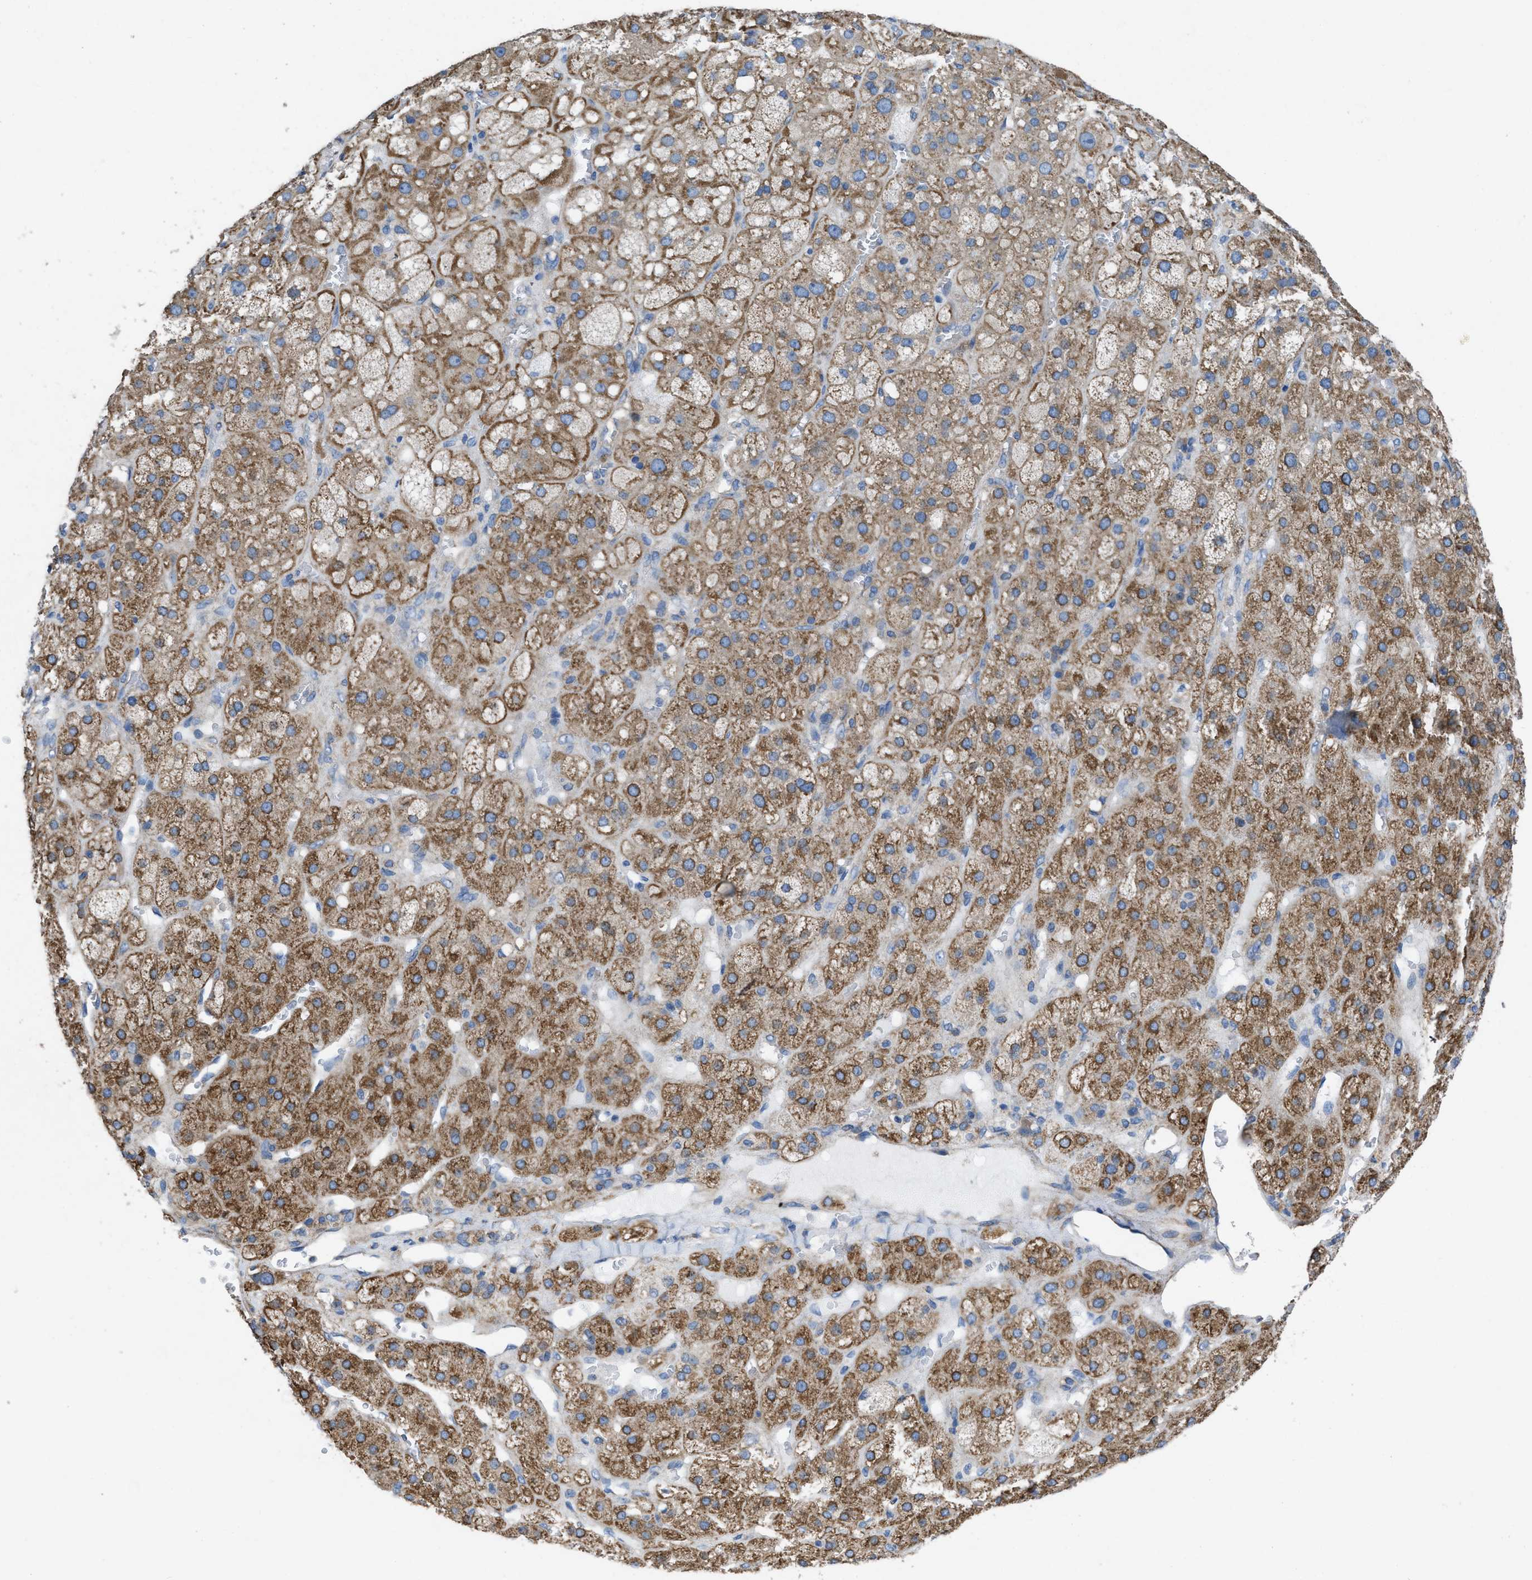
{"staining": {"intensity": "moderate", "quantity": ">75%", "location": "cytoplasmic/membranous"}, "tissue": "adrenal gland", "cell_type": "Glandular cells", "image_type": "normal", "snomed": [{"axis": "morphology", "description": "Normal tissue, NOS"}, {"axis": "topography", "description": "Adrenal gland"}], "caption": "This image reveals unremarkable adrenal gland stained with immunohistochemistry (IHC) to label a protein in brown. The cytoplasmic/membranous of glandular cells show moderate positivity for the protein. Nuclei are counter-stained blue.", "gene": "DOLPP1", "patient": {"sex": "female", "age": 47}}